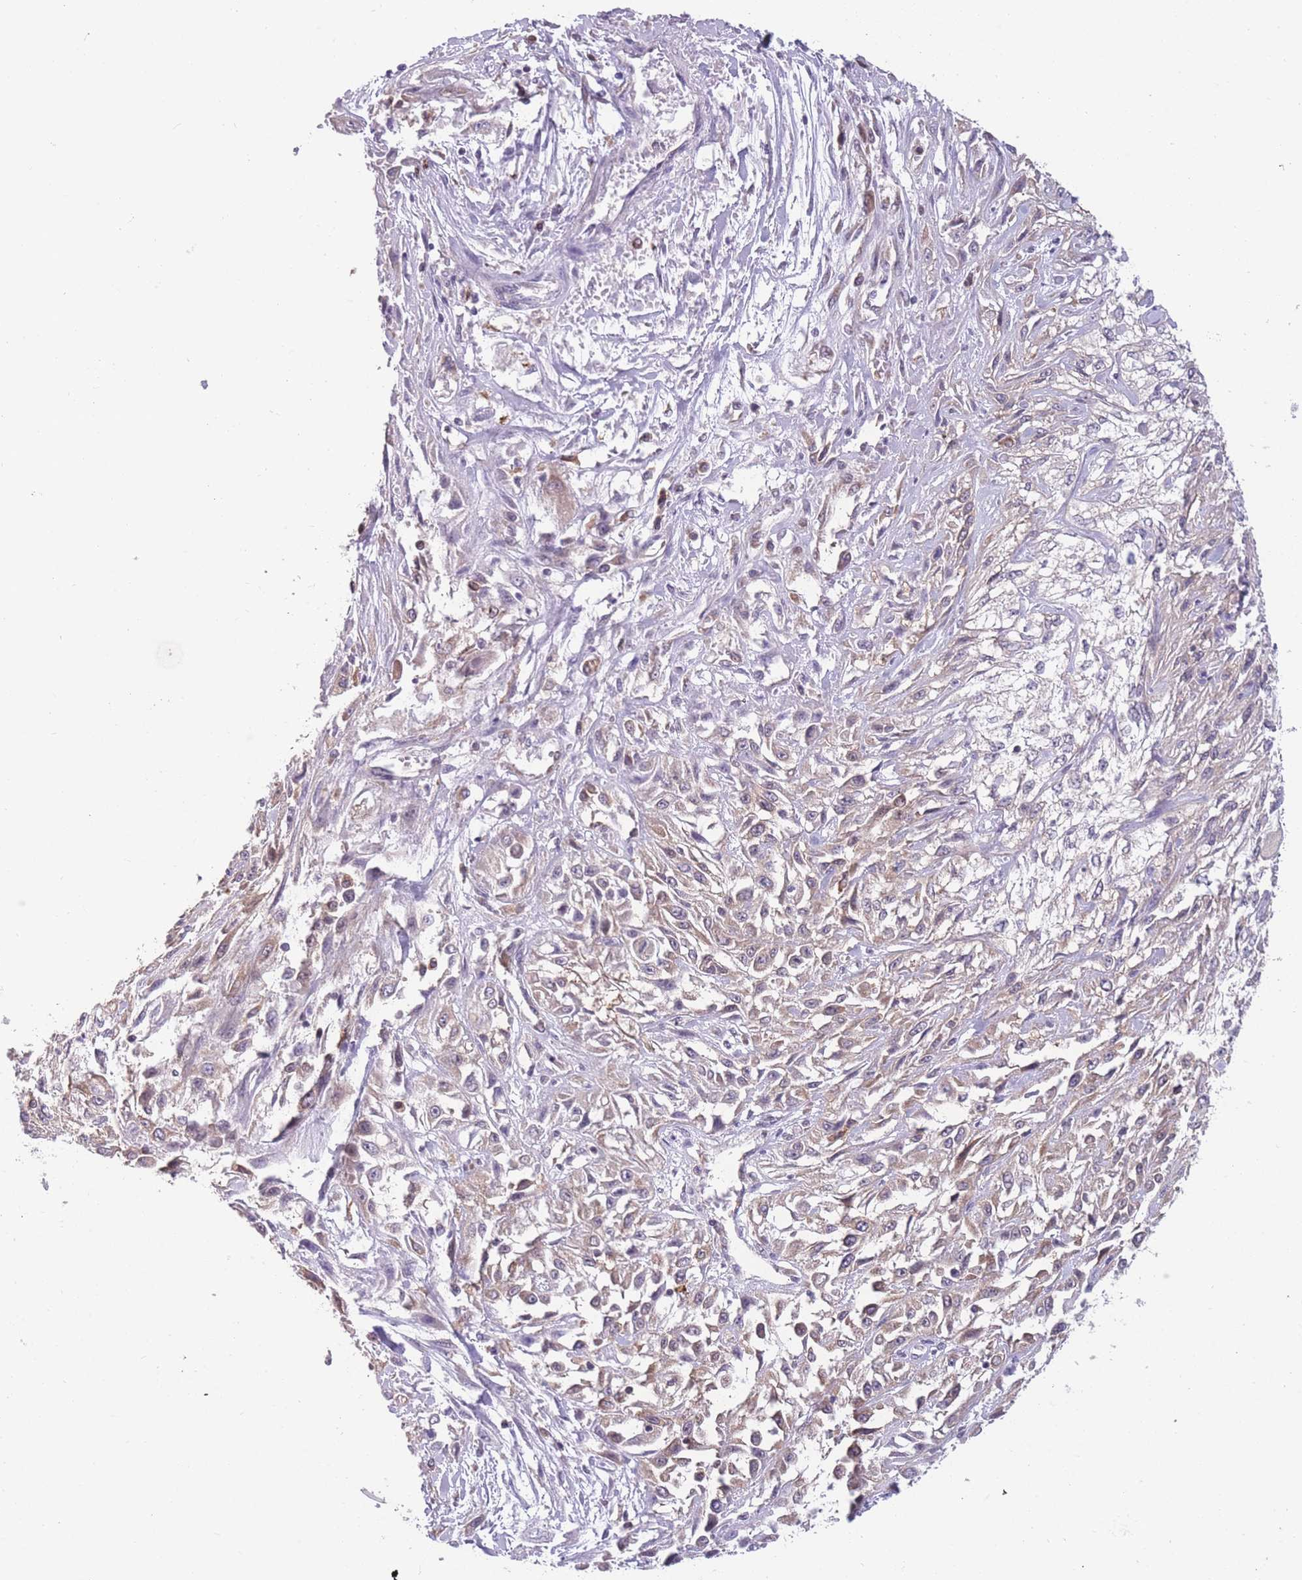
{"staining": {"intensity": "weak", "quantity": ">75%", "location": "cytoplasmic/membranous"}, "tissue": "skin cancer", "cell_type": "Tumor cells", "image_type": "cancer", "snomed": [{"axis": "morphology", "description": "Squamous cell carcinoma, NOS"}, {"axis": "morphology", "description": "Squamous cell carcinoma, metastatic, NOS"}, {"axis": "topography", "description": "Skin"}, {"axis": "topography", "description": "Lymph node"}], "caption": "Protein analysis of metastatic squamous cell carcinoma (skin) tissue demonstrates weak cytoplasmic/membranous staining in about >75% of tumor cells.", "gene": "TMEM121", "patient": {"sex": "male", "age": 75}}